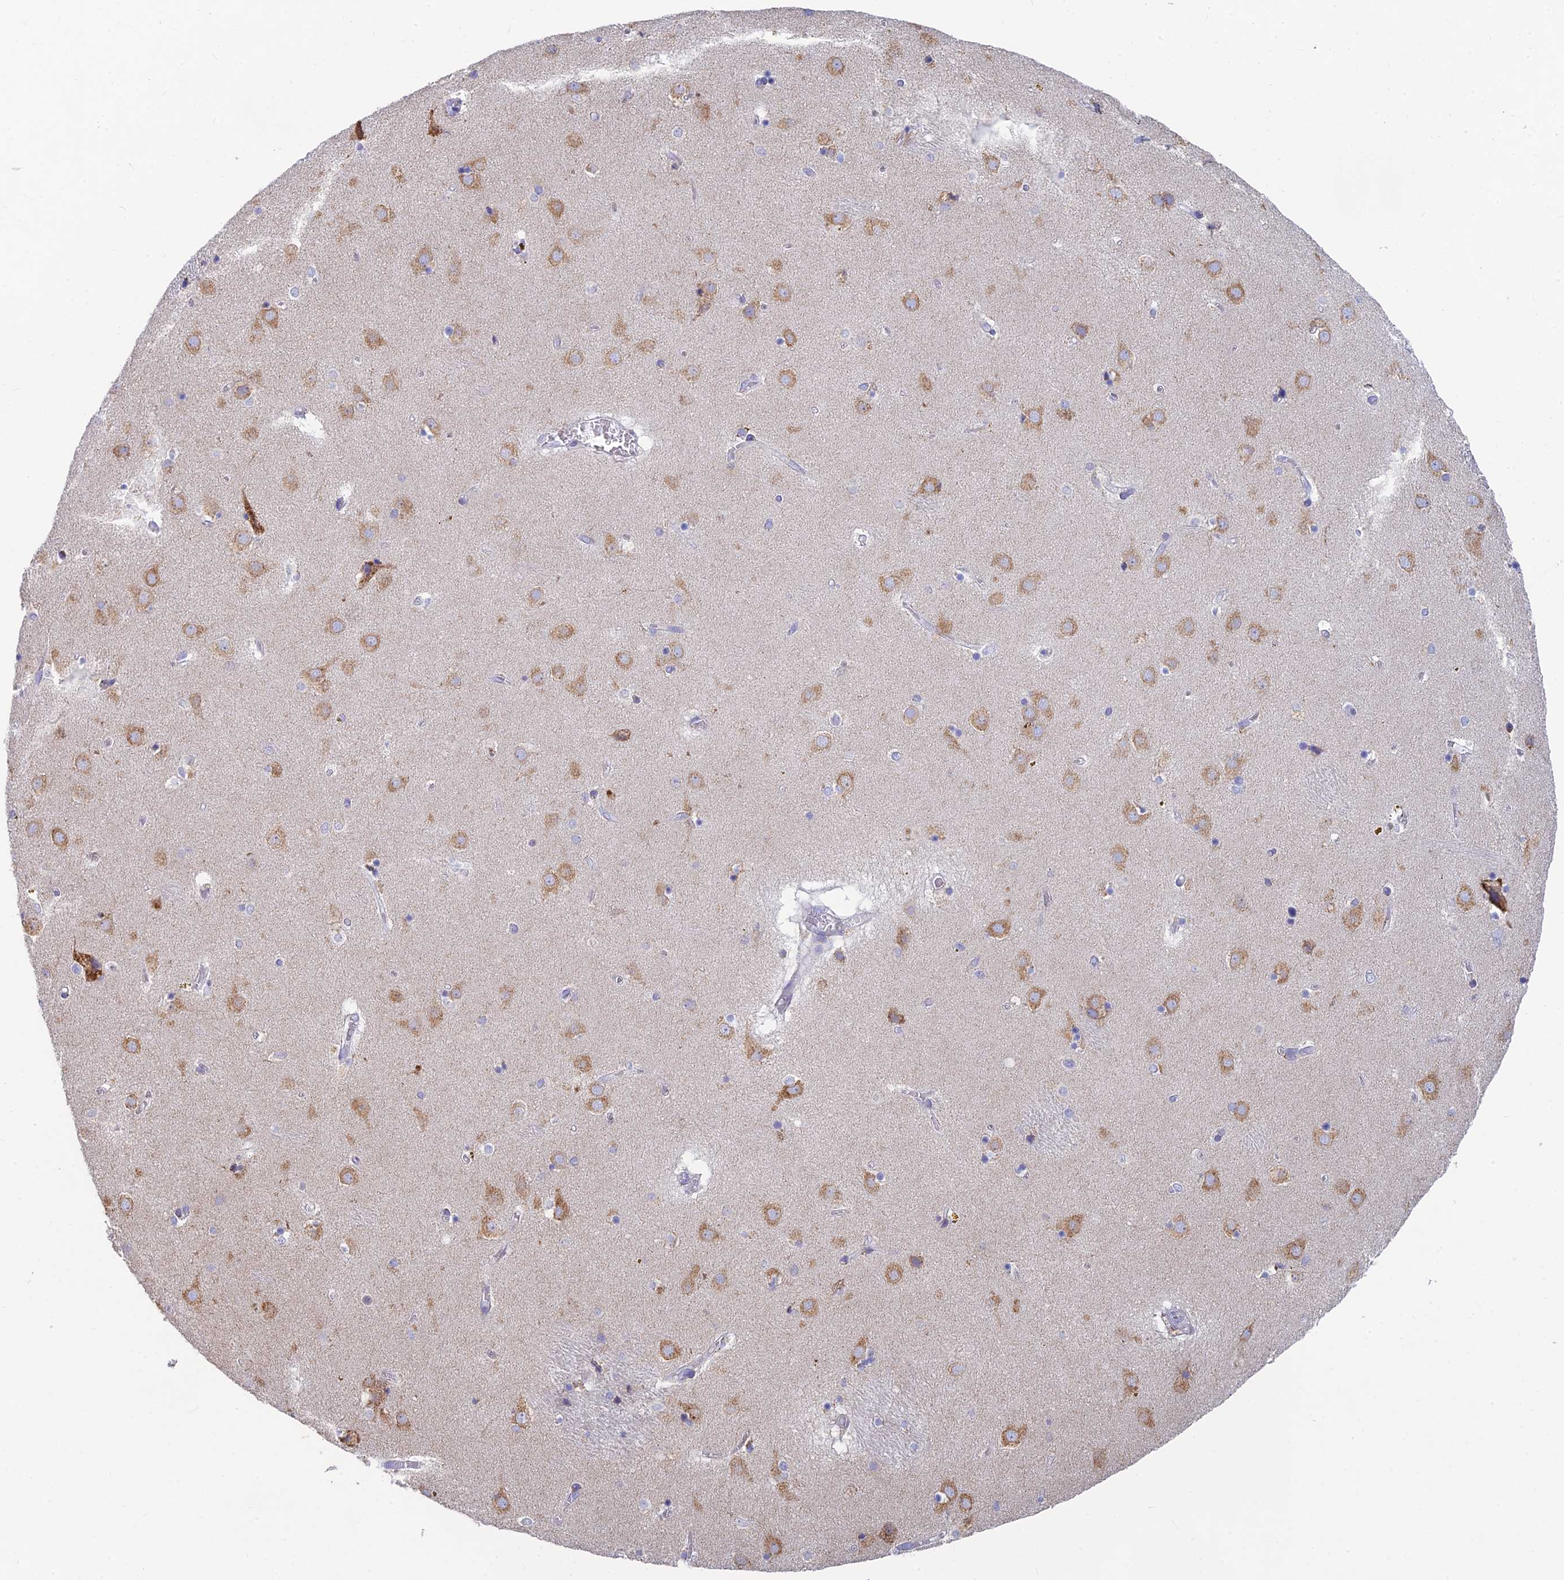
{"staining": {"intensity": "negative", "quantity": "none", "location": "none"}, "tissue": "caudate", "cell_type": "Glial cells", "image_type": "normal", "snomed": [{"axis": "morphology", "description": "Normal tissue, NOS"}, {"axis": "topography", "description": "Lateral ventricle wall"}], "caption": "Immunohistochemistry (IHC) of benign caudate displays no positivity in glial cells. (DAB (3,3'-diaminobenzidine) IHC with hematoxylin counter stain).", "gene": "WDR35", "patient": {"sex": "male", "age": 70}}